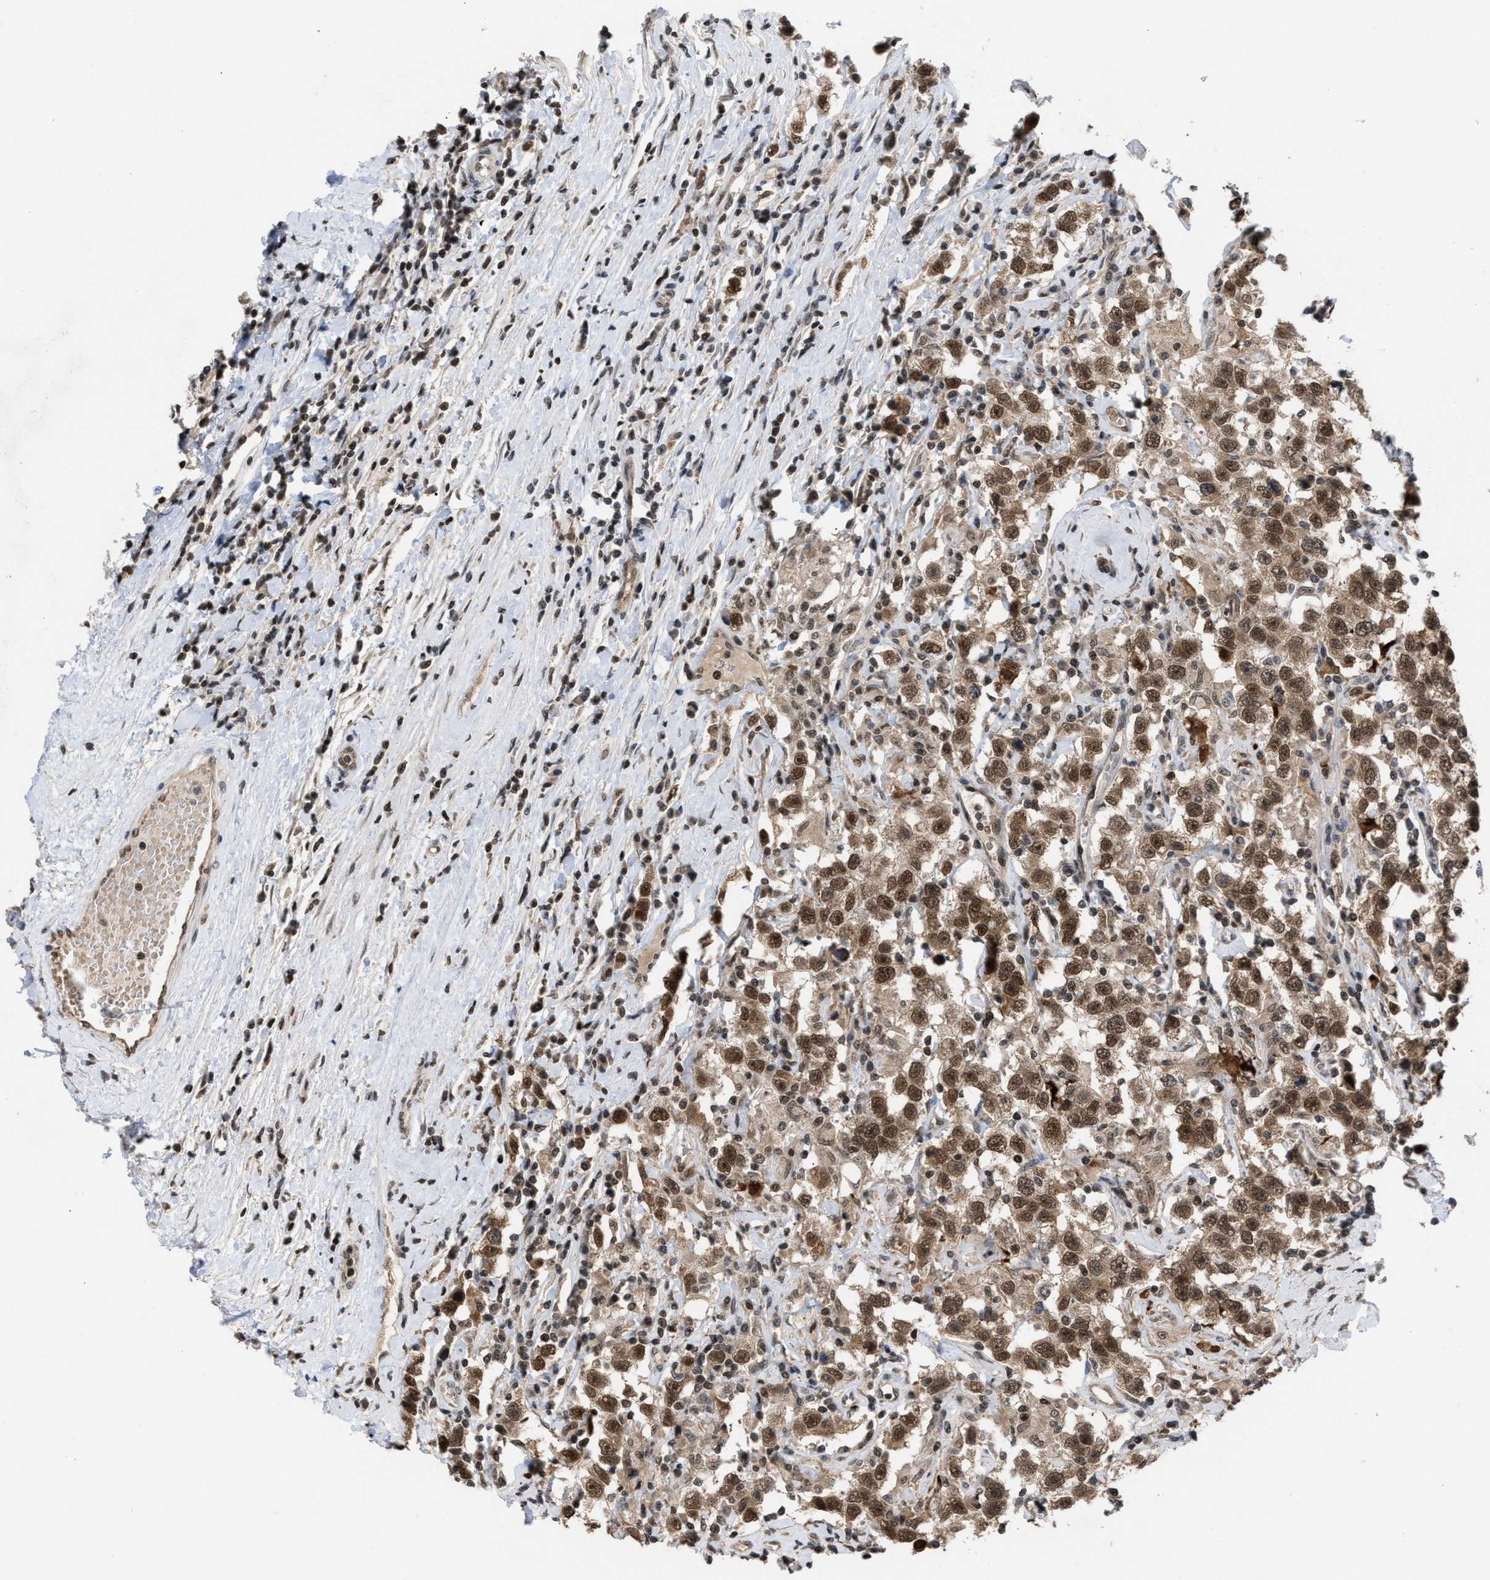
{"staining": {"intensity": "moderate", "quantity": ">75%", "location": "nuclear"}, "tissue": "testis cancer", "cell_type": "Tumor cells", "image_type": "cancer", "snomed": [{"axis": "morphology", "description": "Seminoma, NOS"}, {"axis": "topography", "description": "Testis"}], "caption": "The image demonstrates a brown stain indicating the presence of a protein in the nuclear of tumor cells in testis seminoma.", "gene": "C9orf78", "patient": {"sex": "male", "age": 41}}